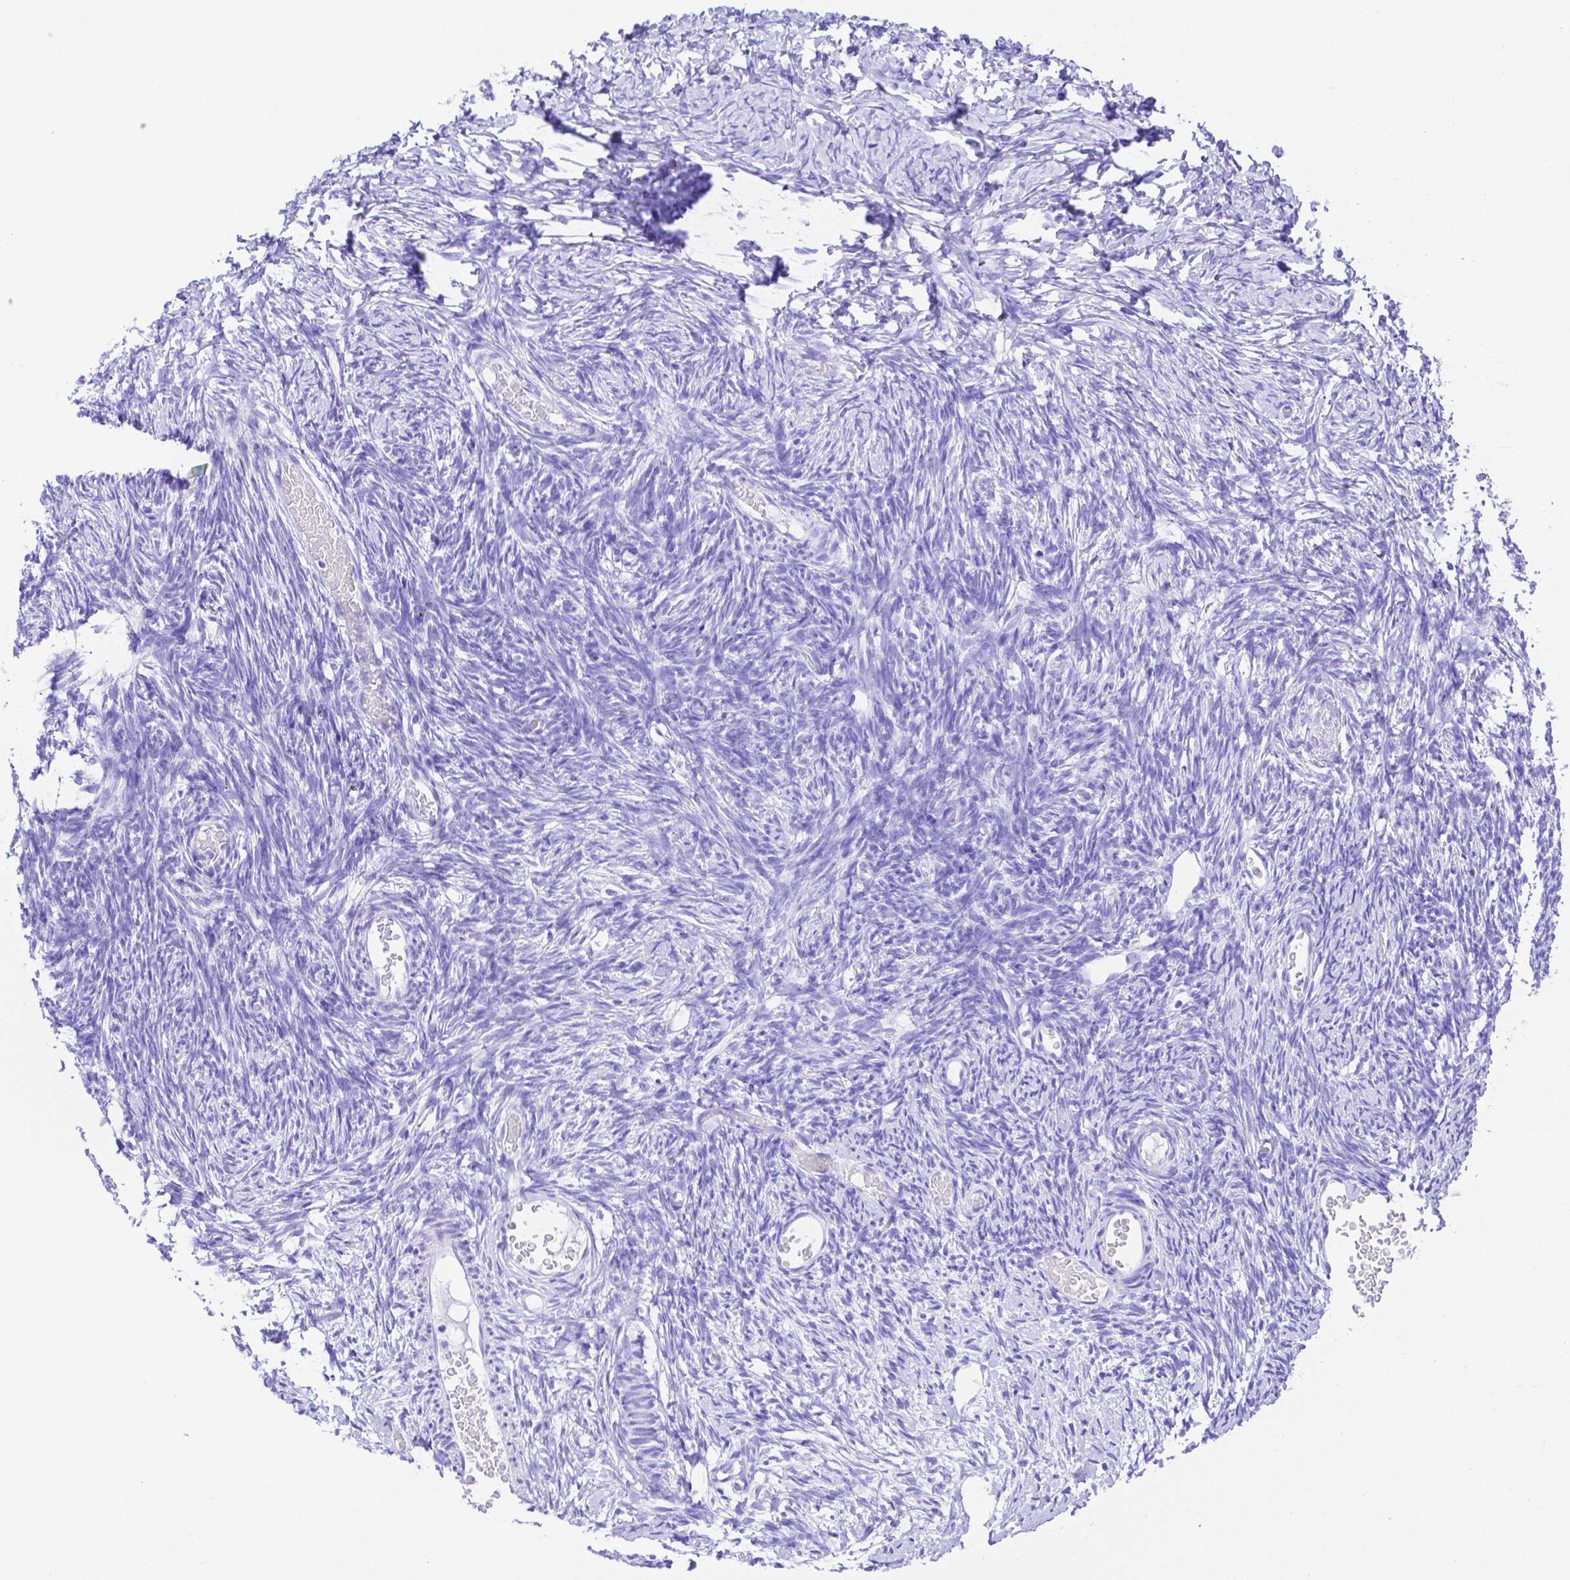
{"staining": {"intensity": "negative", "quantity": "none", "location": "none"}, "tissue": "ovary", "cell_type": "Follicle cells", "image_type": "normal", "snomed": [{"axis": "morphology", "description": "Normal tissue, NOS"}, {"axis": "topography", "description": "Ovary"}], "caption": "Protein analysis of unremarkable ovary displays no significant staining in follicle cells.", "gene": "SMR3A", "patient": {"sex": "female", "age": 39}}